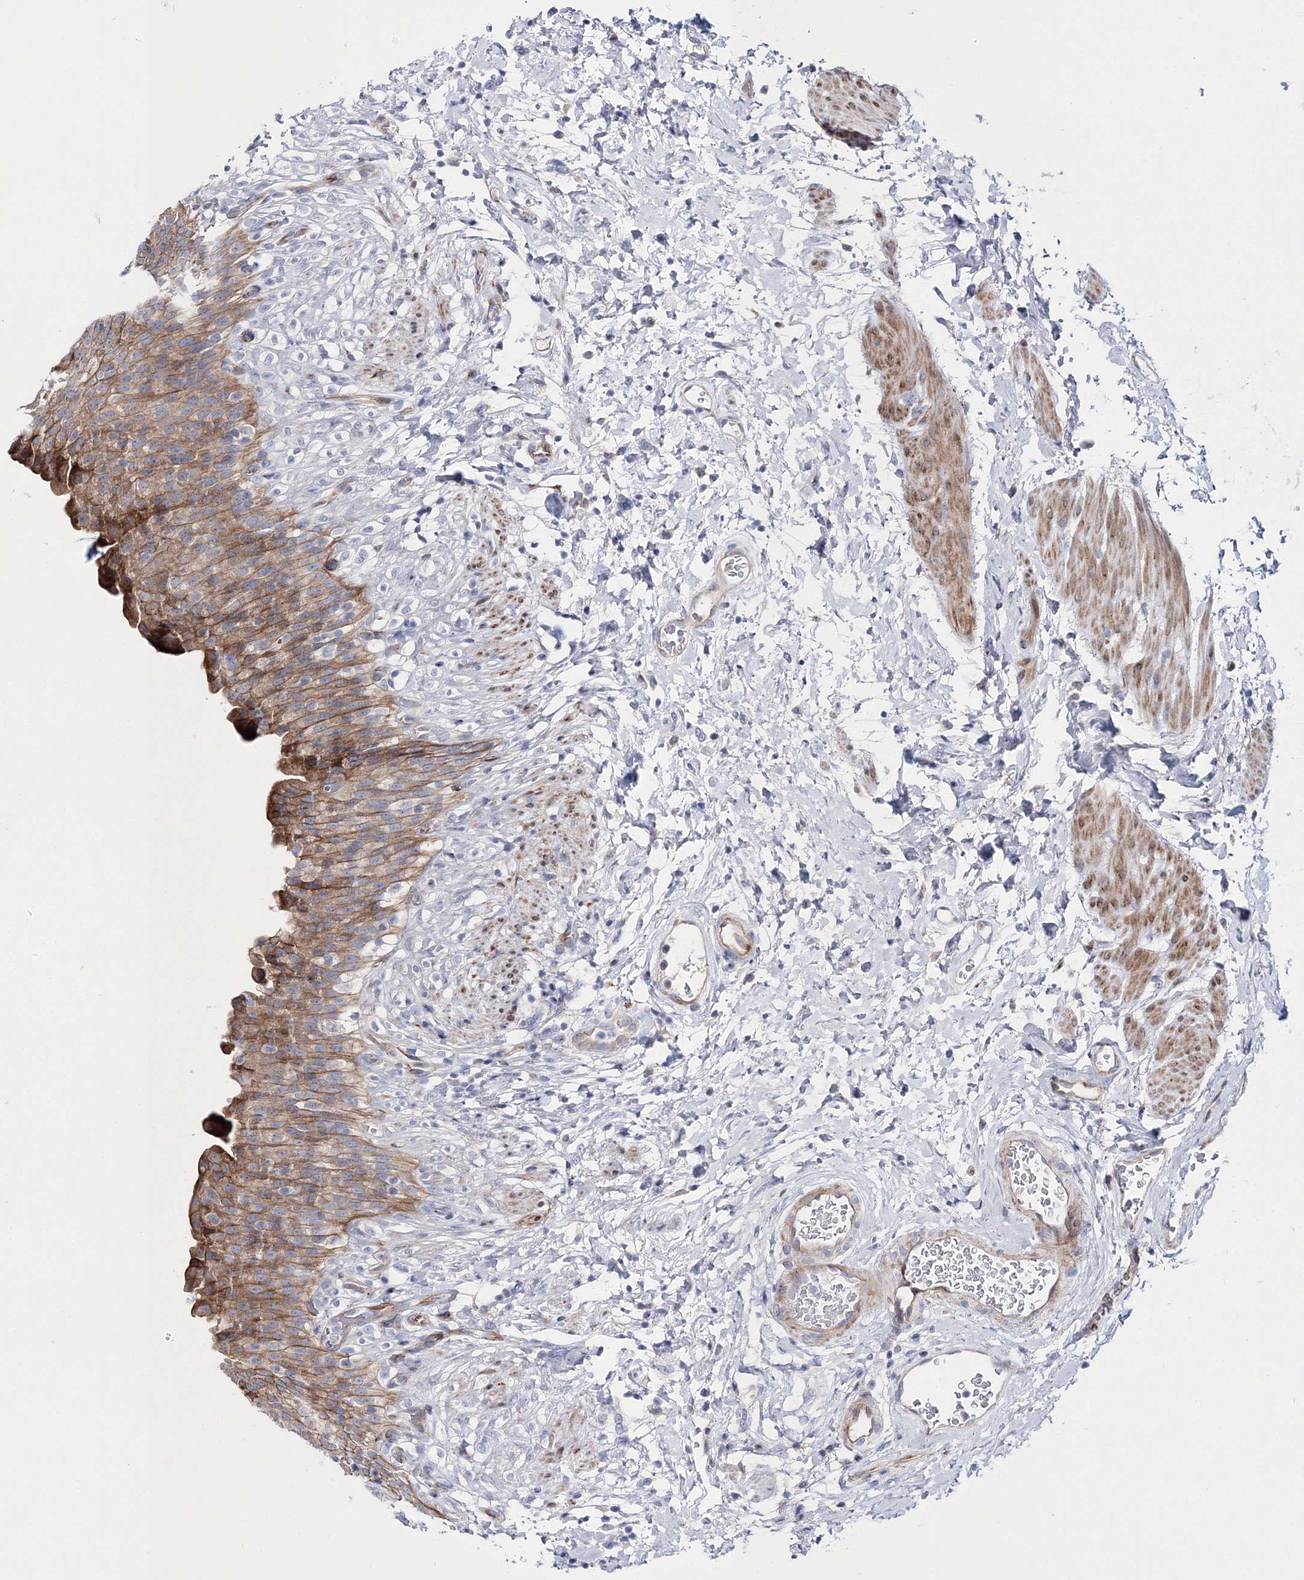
{"staining": {"intensity": "moderate", "quantity": "25%-75%", "location": "cytoplasmic/membranous"}, "tissue": "urinary bladder", "cell_type": "Urothelial cells", "image_type": "normal", "snomed": [{"axis": "morphology", "description": "Normal tissue, NOS"}, {"axis": "topography", "description": "Urinary bladder"}], "caption": "The image exhibits a brown stain indicating the presence of a protein in the cytoplasmic/membranous of urothelial cells in urinary bladder. The staining is performed using DAB brown chromogen to label protein expression. The nuclei are counter-stained blue using hematoxylin.", "gene": "ARHGAP32", "patient": {"sex": "female", "age": 79}}